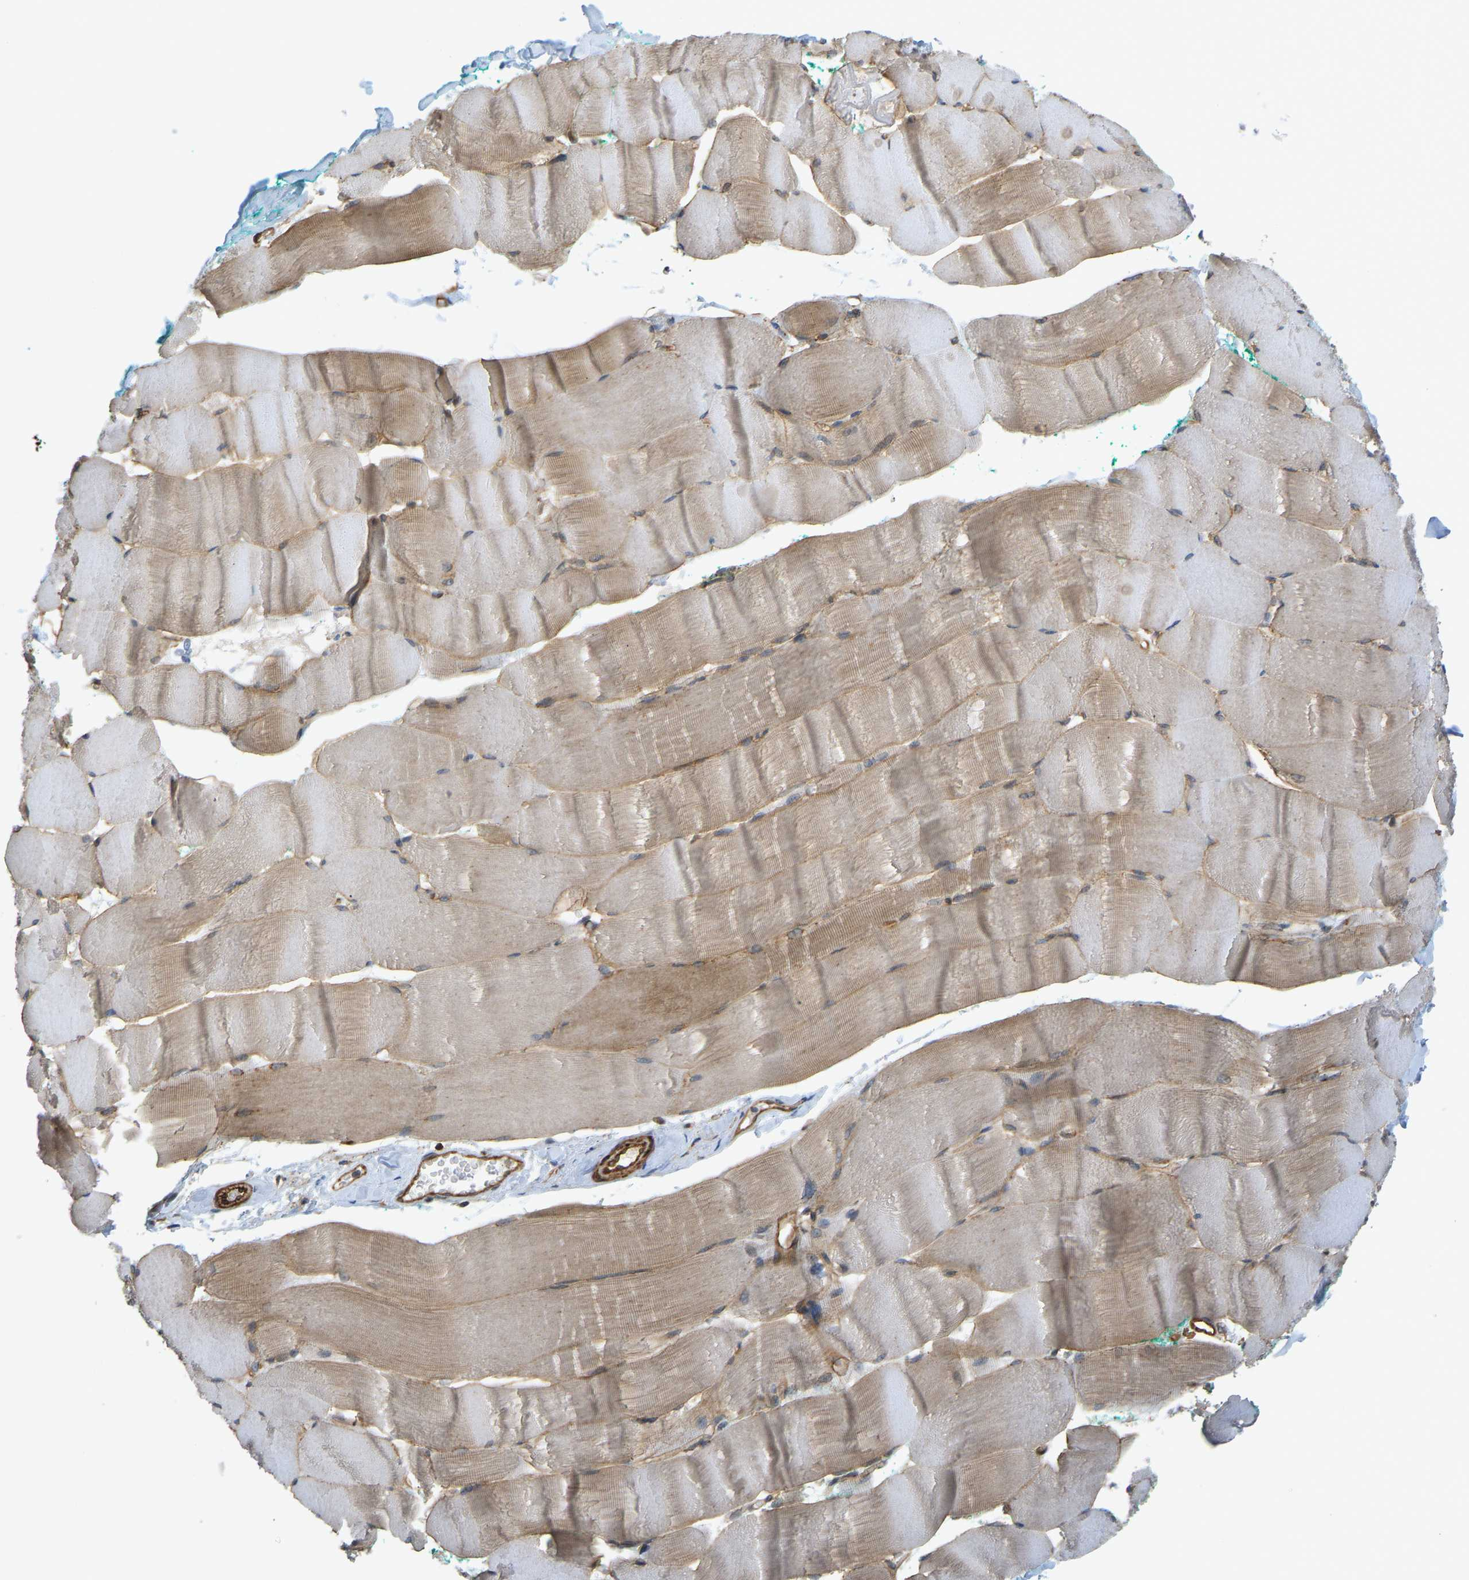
{"staining": {"intensity": "moderate", "quantity": ">75%", "location": "cytoplasmic/membranous"}, "tissue": "skeletal muscle", "cell_type": "Myocytes", "image_type": "normal", "snomed": [{"axis": "morphology", "description": "Normal tissue, NOS"}, {"axis": "morphology", "description": "Squamous cell carcinoma, NOS"}, {"axis": "topography", "description": "Skeletal muscle"}], "caption": "Benign skeletal muscle exhibits moderate cytoplasmic/membranous expression in about >75% of myocytes.", "gene": "KIAA1671", "patient": {"sex": "male", "age": 51}}